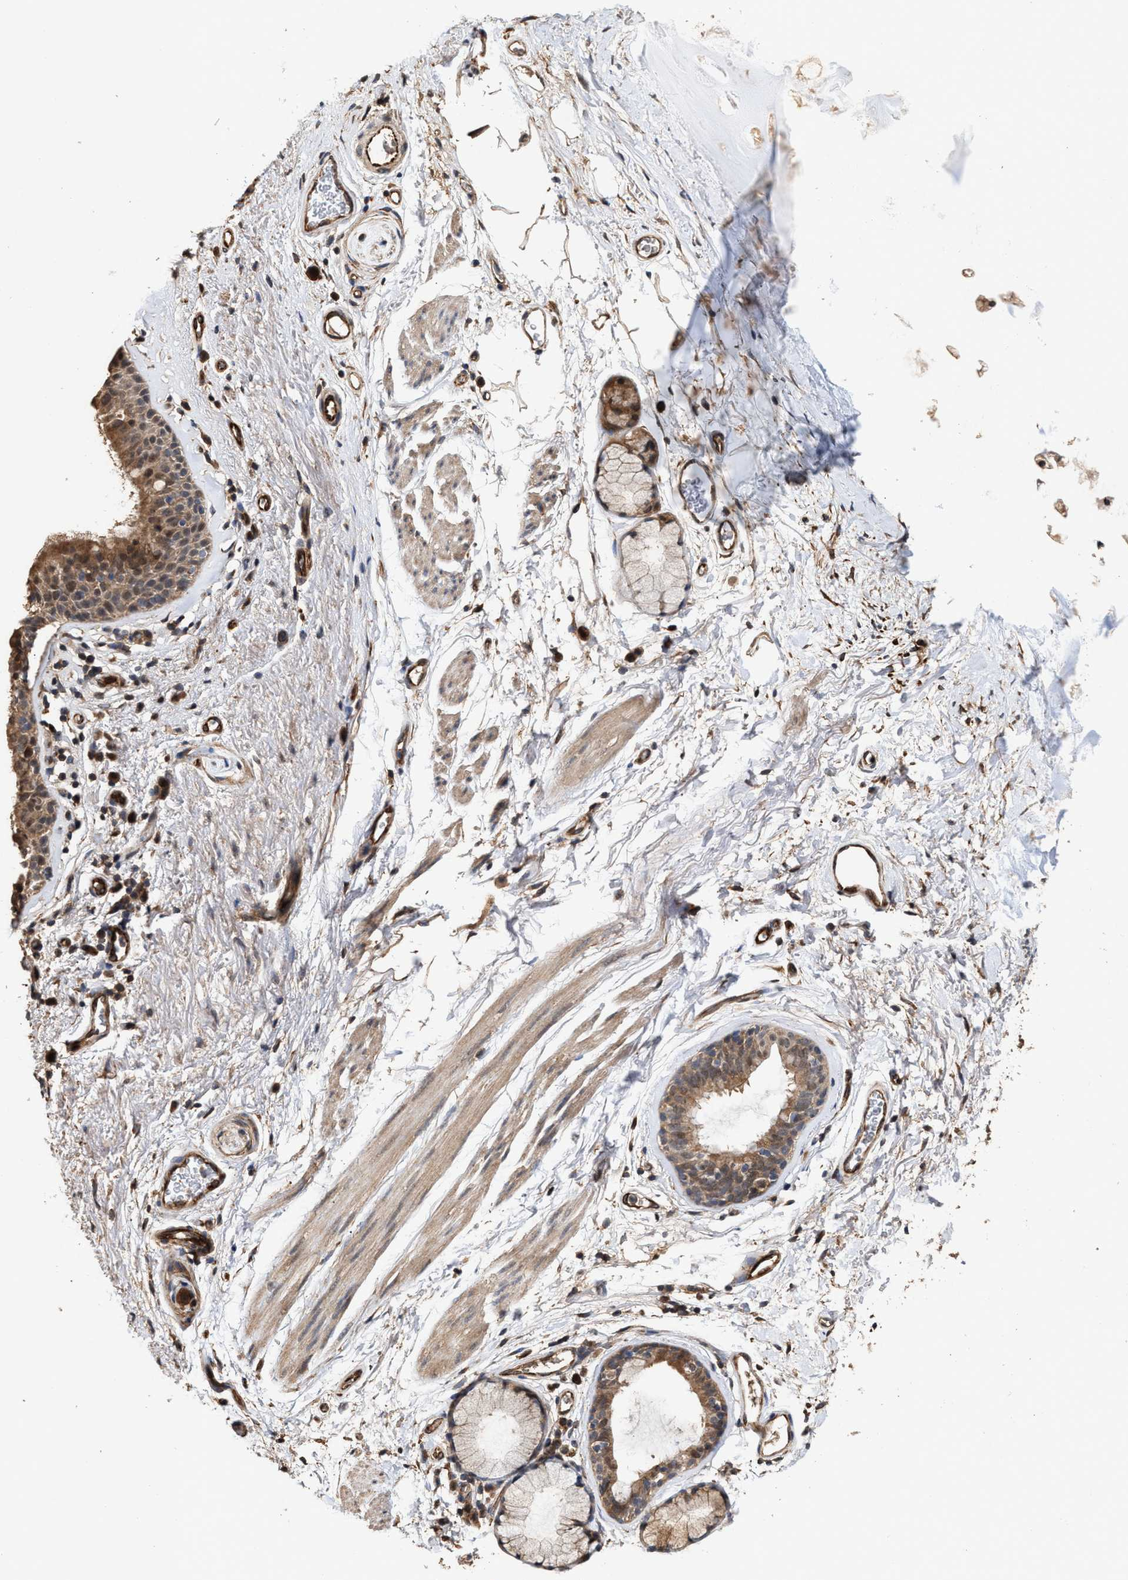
{"staining": {"intensity": "moderate", "quantity": ">75%", "location": "cytoplasmic/membranous"}, "tissue": "bronchus", "cell_type": "Respiratory epithelial cells", "image_type": "normal", "snomed": [{"axis": "morphology", "description": "Normal tissue, NOS"}, {"axis": "topography", "description": "Cartilage tissue"}, {"axis": "topography", "description": "Bronchus"}], "caption": "Bronchus stained for a protein exhibits moderate cytoplasmic/membranous positivity in respiratory epithelial cells. Nuclei are stained in blue.", "gene": "ZNHIT6", "patient": {"sex": "female", "age": 53}}